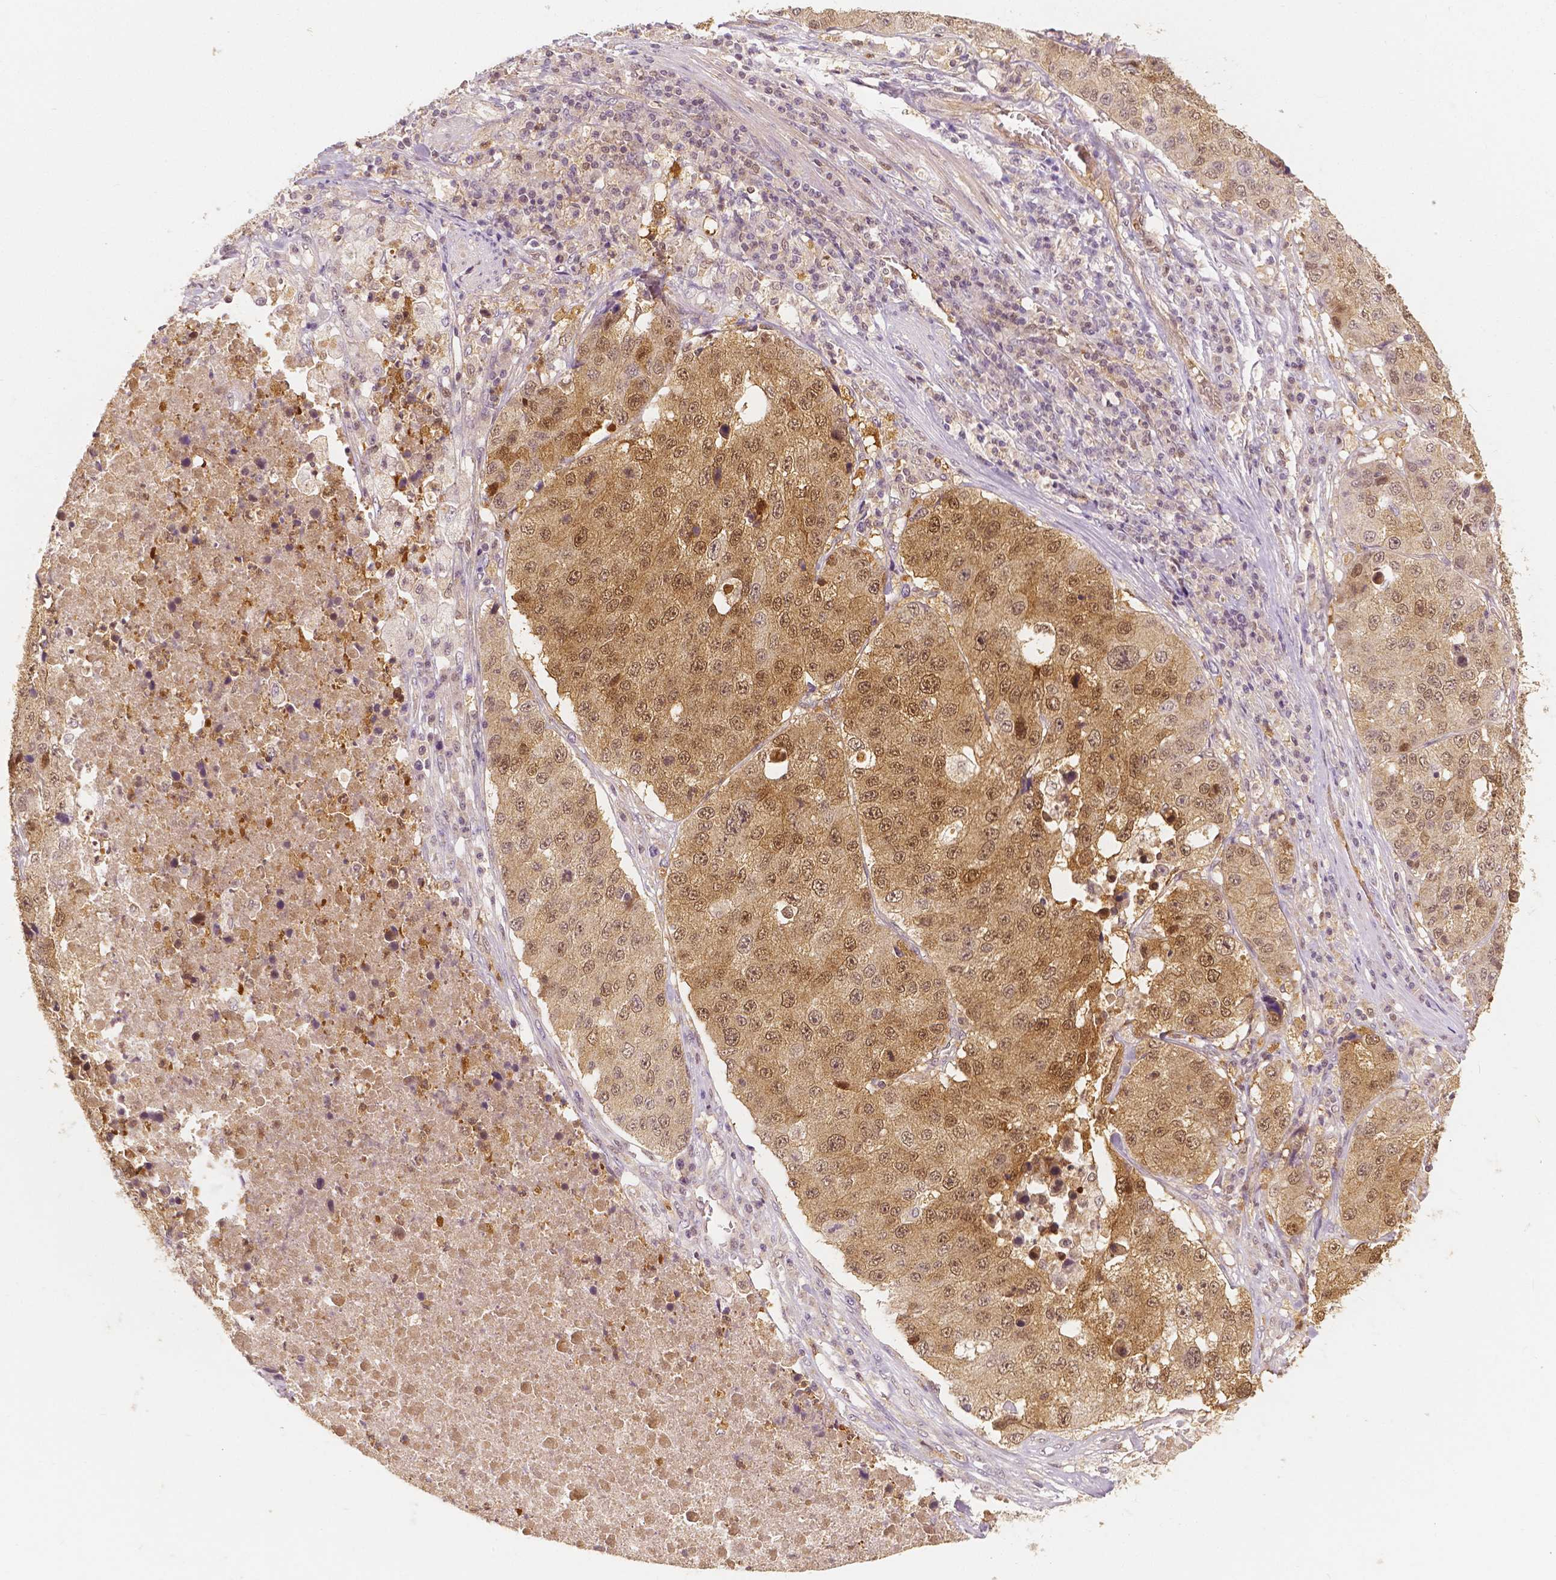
{"staining": {"intensity": "moderate", "quantity": ">75%", "location": "cytoplasmic/membranous,nuclear"}, "tissue": "stomach cancer", "cell_type": "Tumor cells", "image_type": "cancer", "snomed": [{"axis": "morphology", "description": "Adenocarcinoma, NOS"}, {"axis": "topography", "description": "Stomach"}], "caption": "Immunohistochemistry photomicrograph of stomach cancer (adenocarcinoma) stained for a protein (brown), which demonstrates medium levels of moderate cytoplasmic/membranous and nuclear positivity in about >75% of tumor cells.", "gene": "NAPRT", "patient": {"sex": "male", "age": 71}}